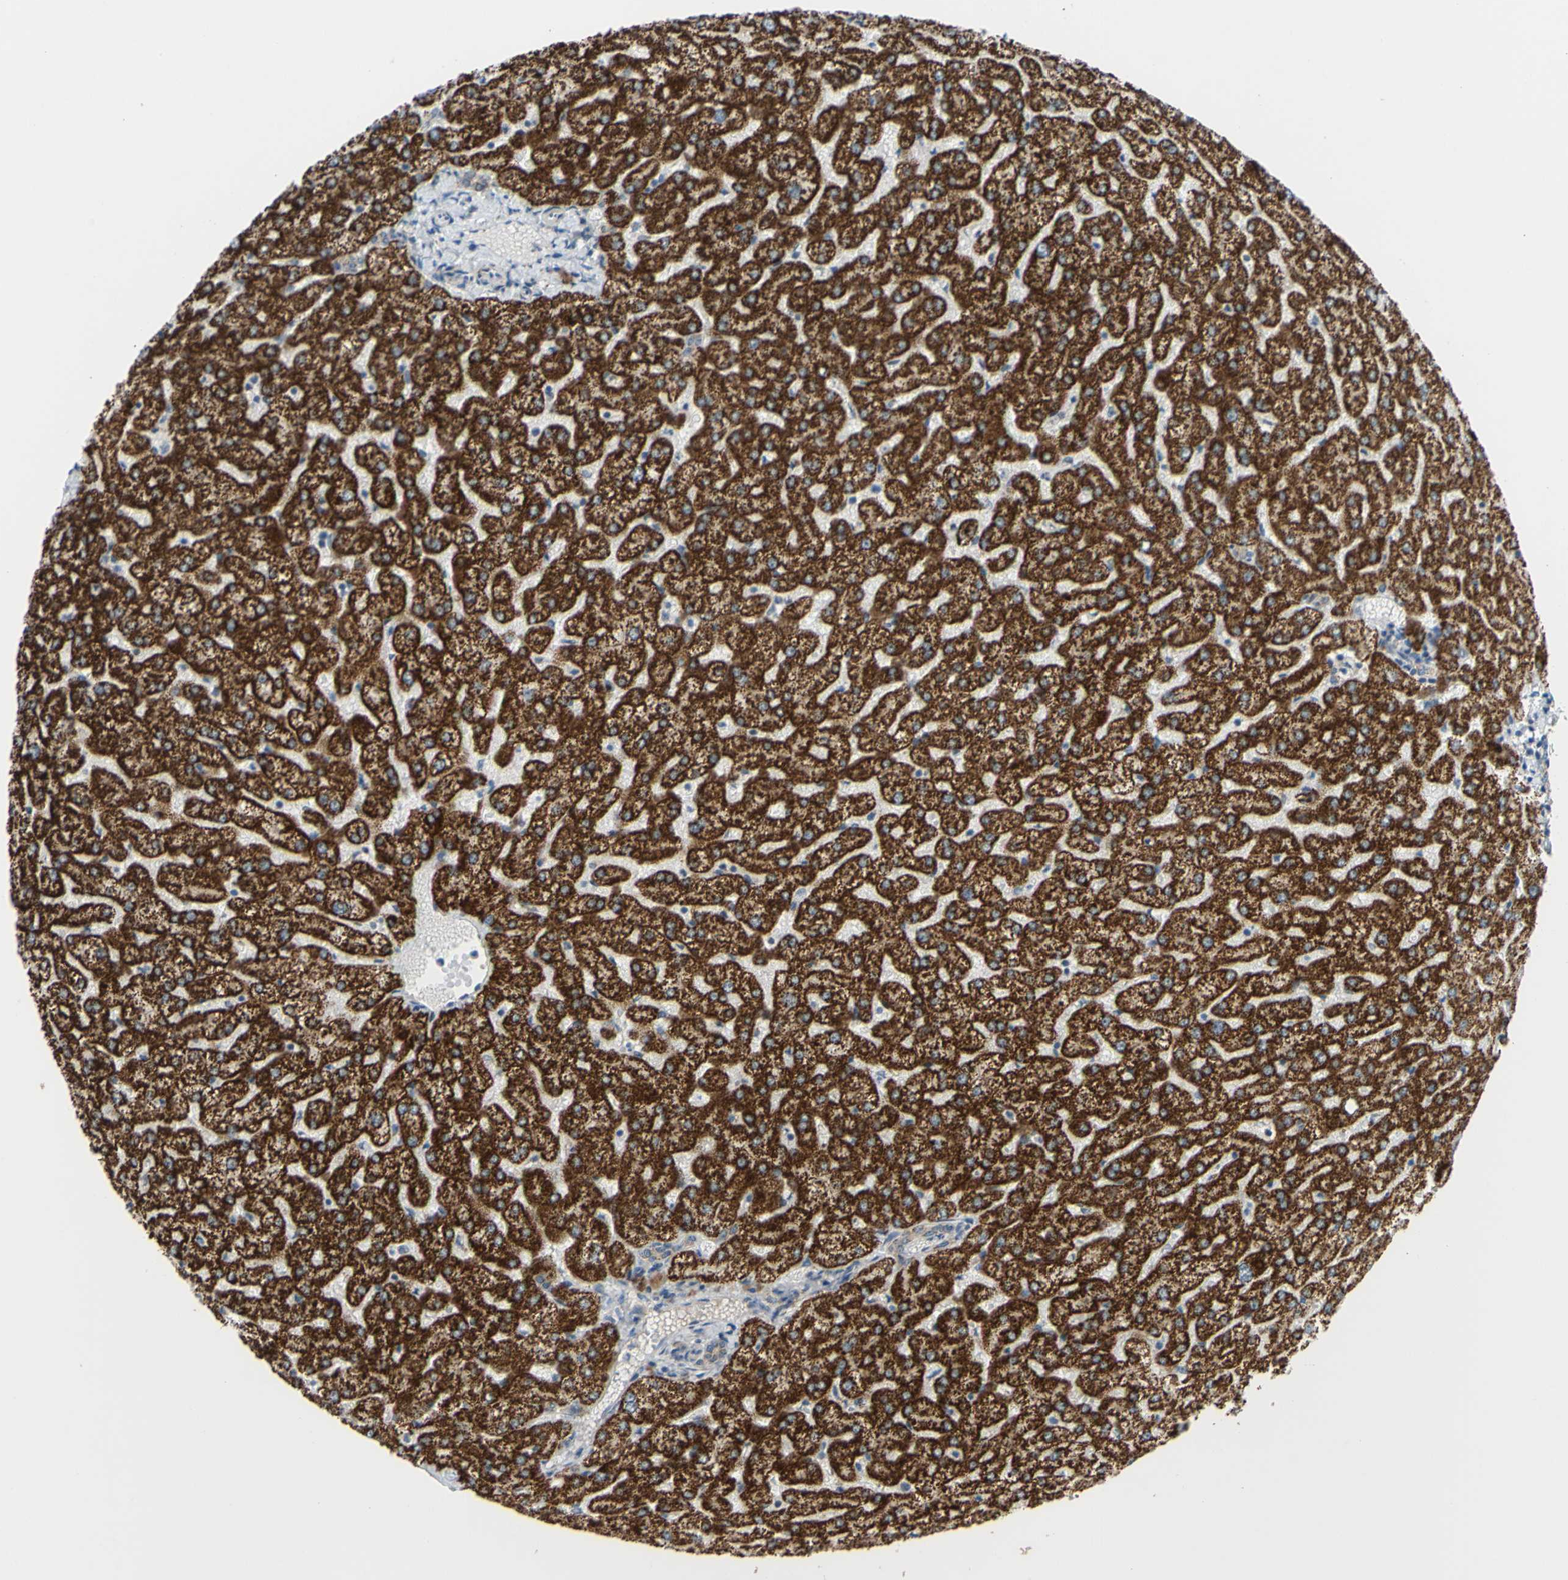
{"staining": {"intensity": "weak", "quantity": ">75%", "location": "cytoplasmic/membranous"}, "tissue": "liver", "cell_type": "Cholangiocytes", "image_type": "normal", "snomed": [{"axis": "morphology", "description": "Normal tissue, NOS"}, {"axis": "topography", "description": "Liver"}], "caption": "This image shows benign liver stained with immunohistochemistry to label a protein in brown. The cytoplasmic/membranous of cholangiocytes show weak positivity for the protein. Nuclei are counter-stained blue.", "gene": "GLT8D1", "patient": {"sex": "female", "age": 32}}